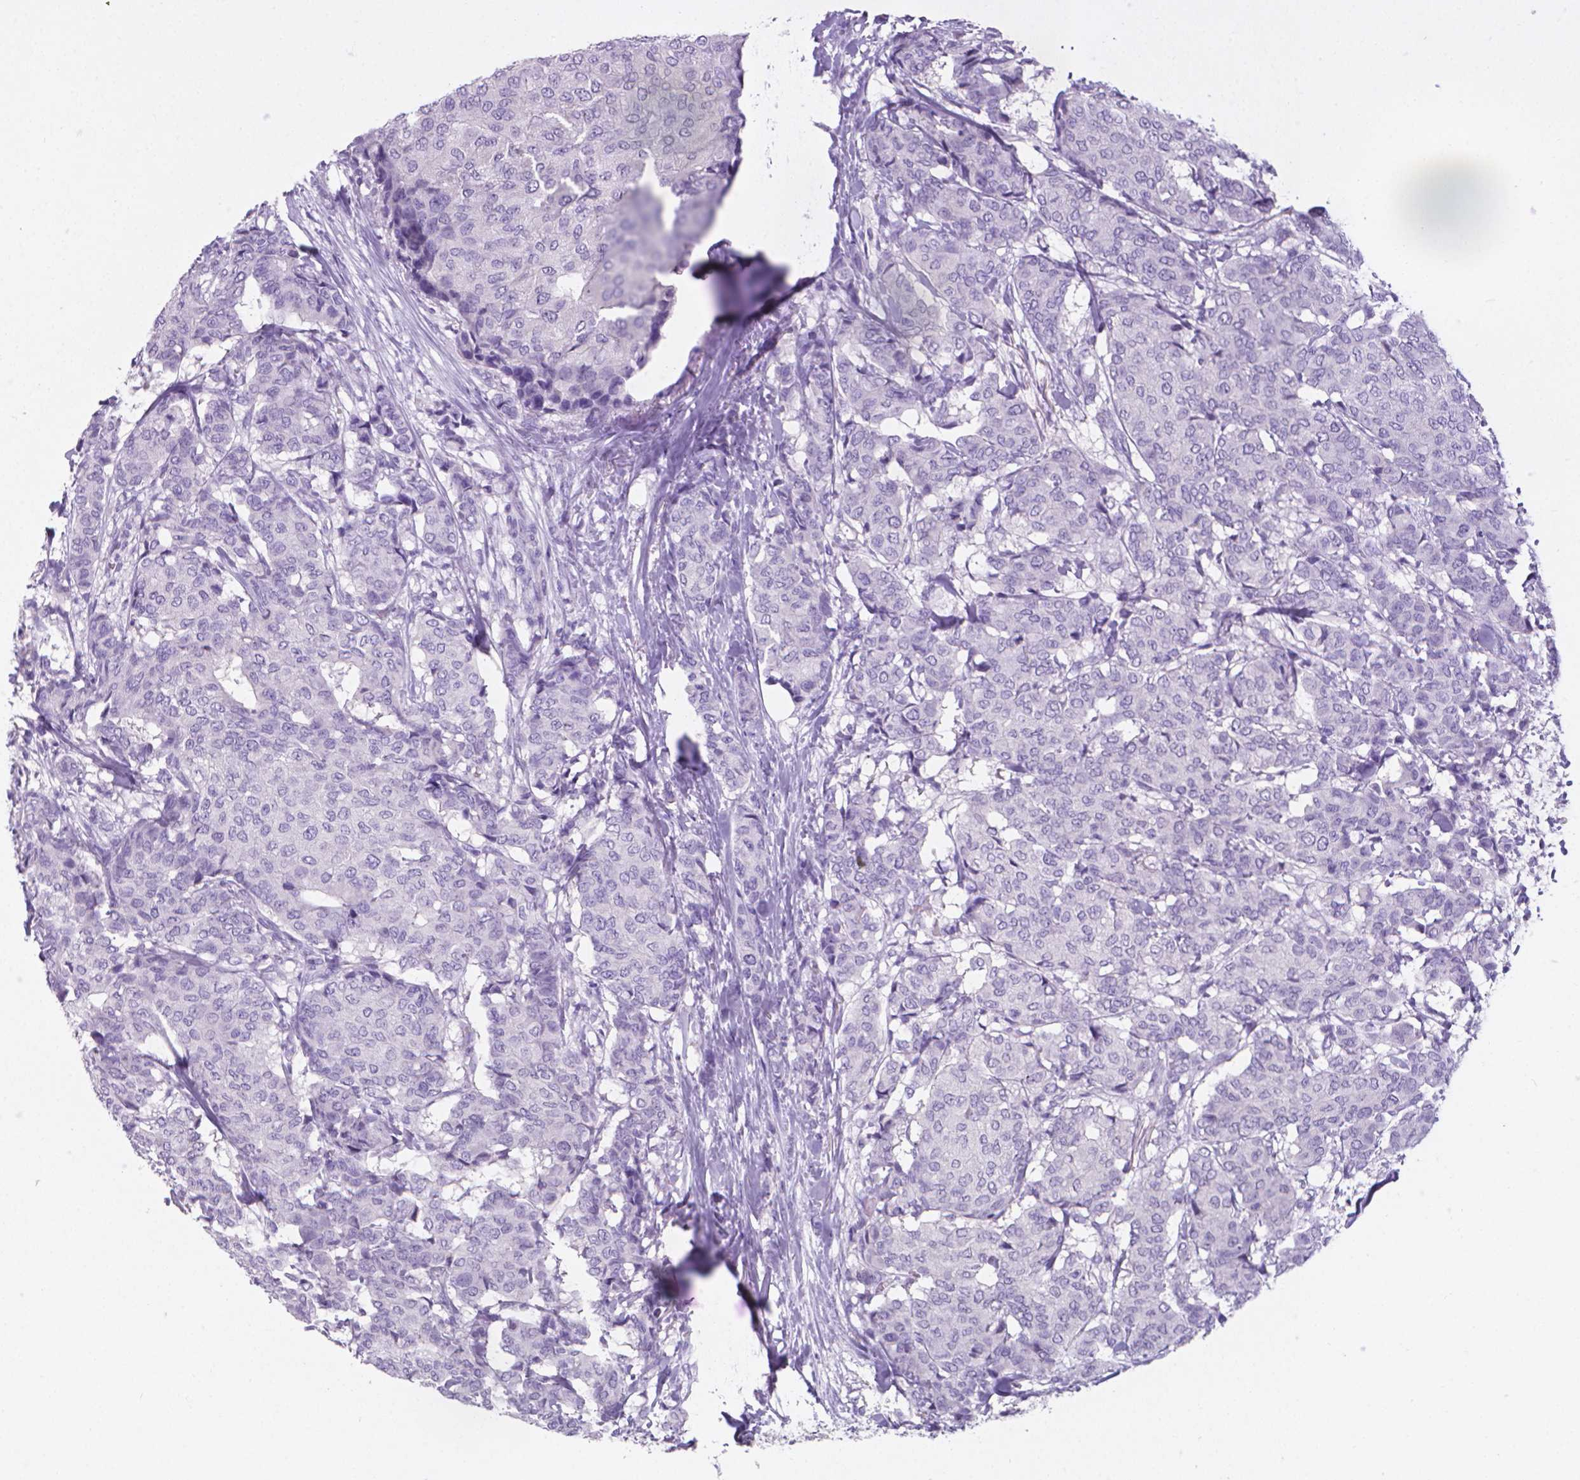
{"staining": {"intensity": "negative", "quantity": "none", "location": "none"}, "tissue": "breast cancer", "cell_type": "Tumor cells", "image_type": "cancer", "snomed": [{"axis": "morphology", "description": "Duct carcinoma"}, {"axis": "topography", "description": "Breast"}], "caption": "Immunohistochemistry photomicrograph of human breast invasive ductal carcinoma stained for a protein (brown), which shows no expression in tumor cells. (DAB (3,3'-diaminobenzidine) IHC visualized using brightfield microscopy, high magnification).", "gene": "XPNPEP2", "patient": {"sex": "female", "age": 75}}